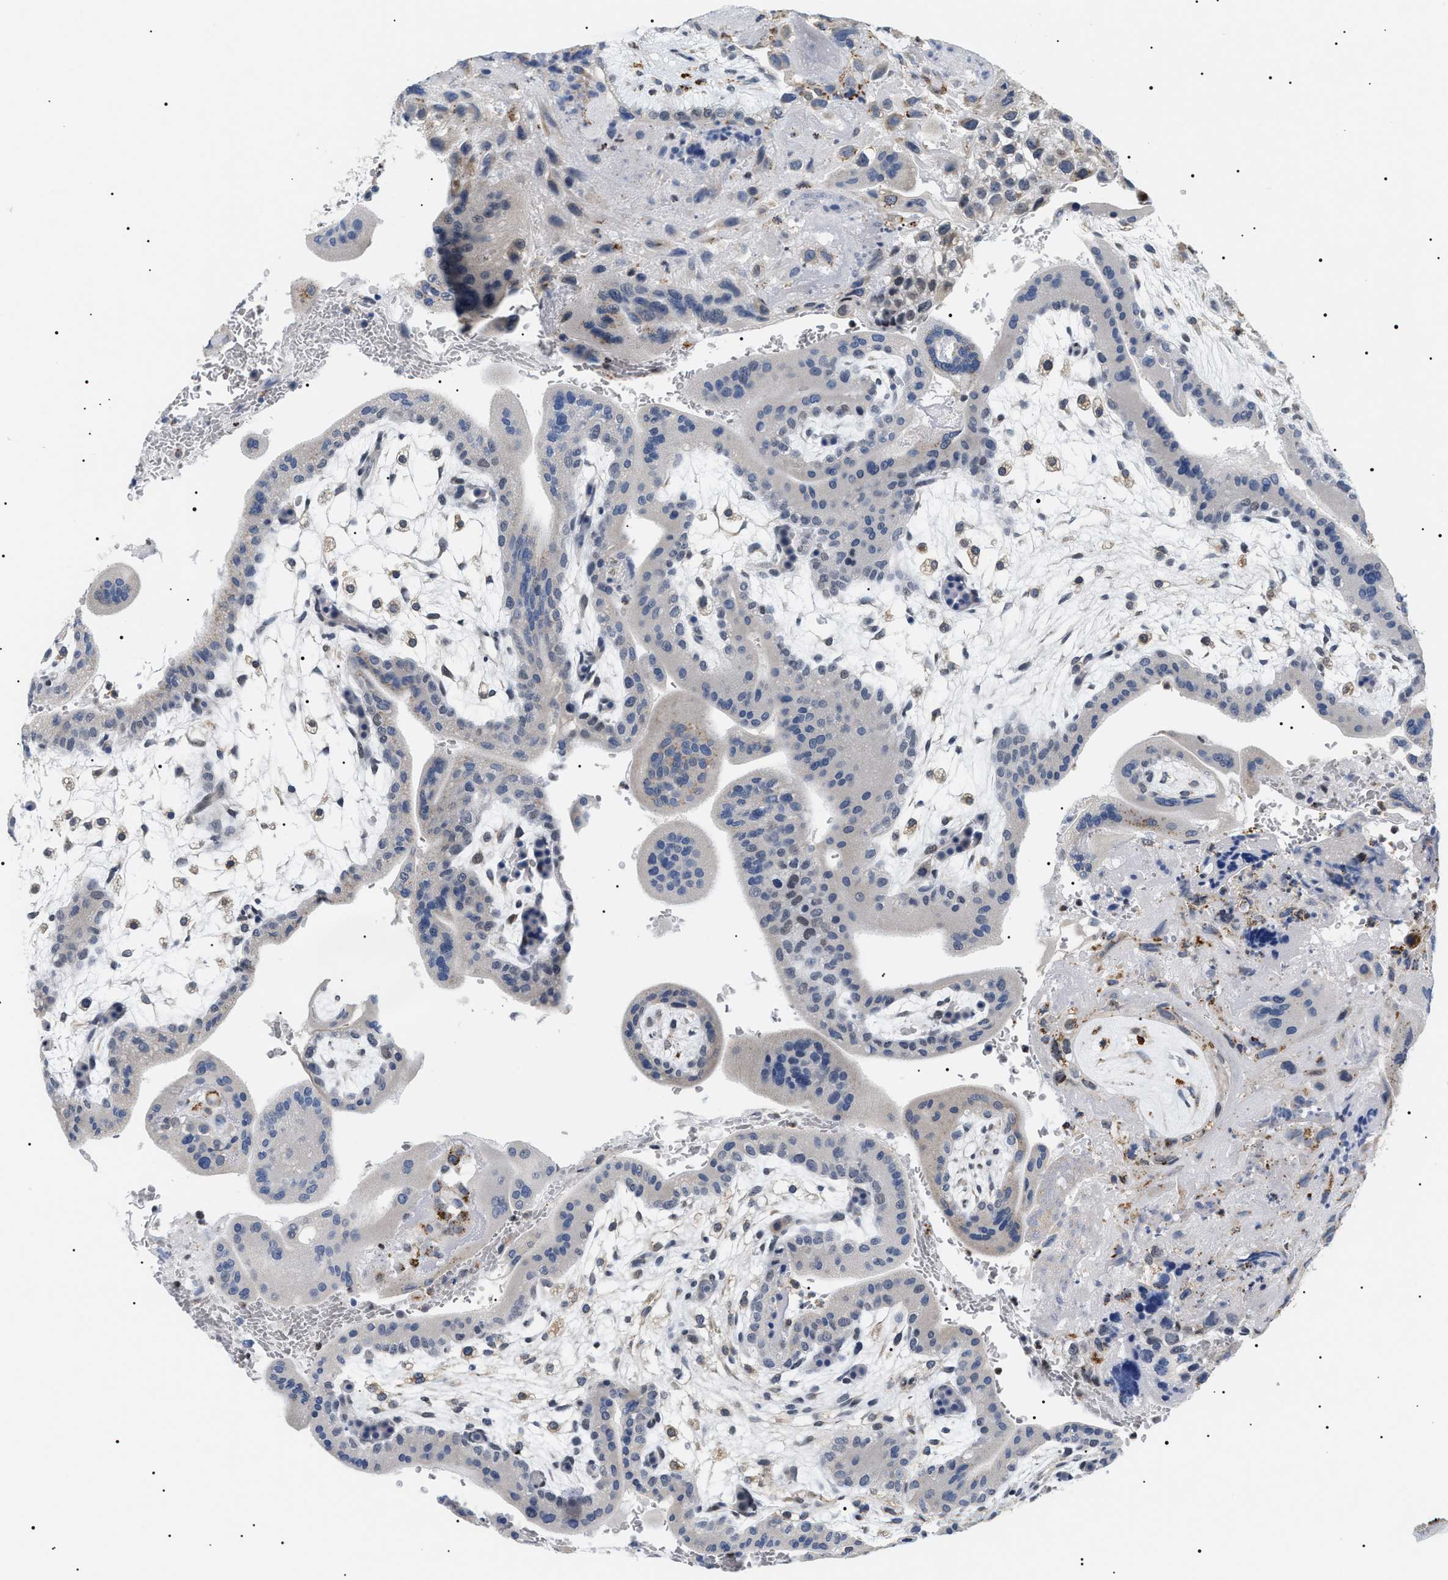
{"staining": {"intensity": "weak", "quantity": "<25%", "location": "cytoplasmic/membranous"}, "tissue": "placenta", "cell_type": "Decidual cells", "image_type": "normal", "snomed": [{"axis": "morphology", "description": "Normal tissue, NOS"}, {"axis": "topography", "description": "Placenta"}], "caption": "IHC image of unremarkable human placenta stained for a protein (brown), which reveals no positivity in decidual cells.", "gene": "HSD17B11", "patient": {"sex": "female", "age": 35}}